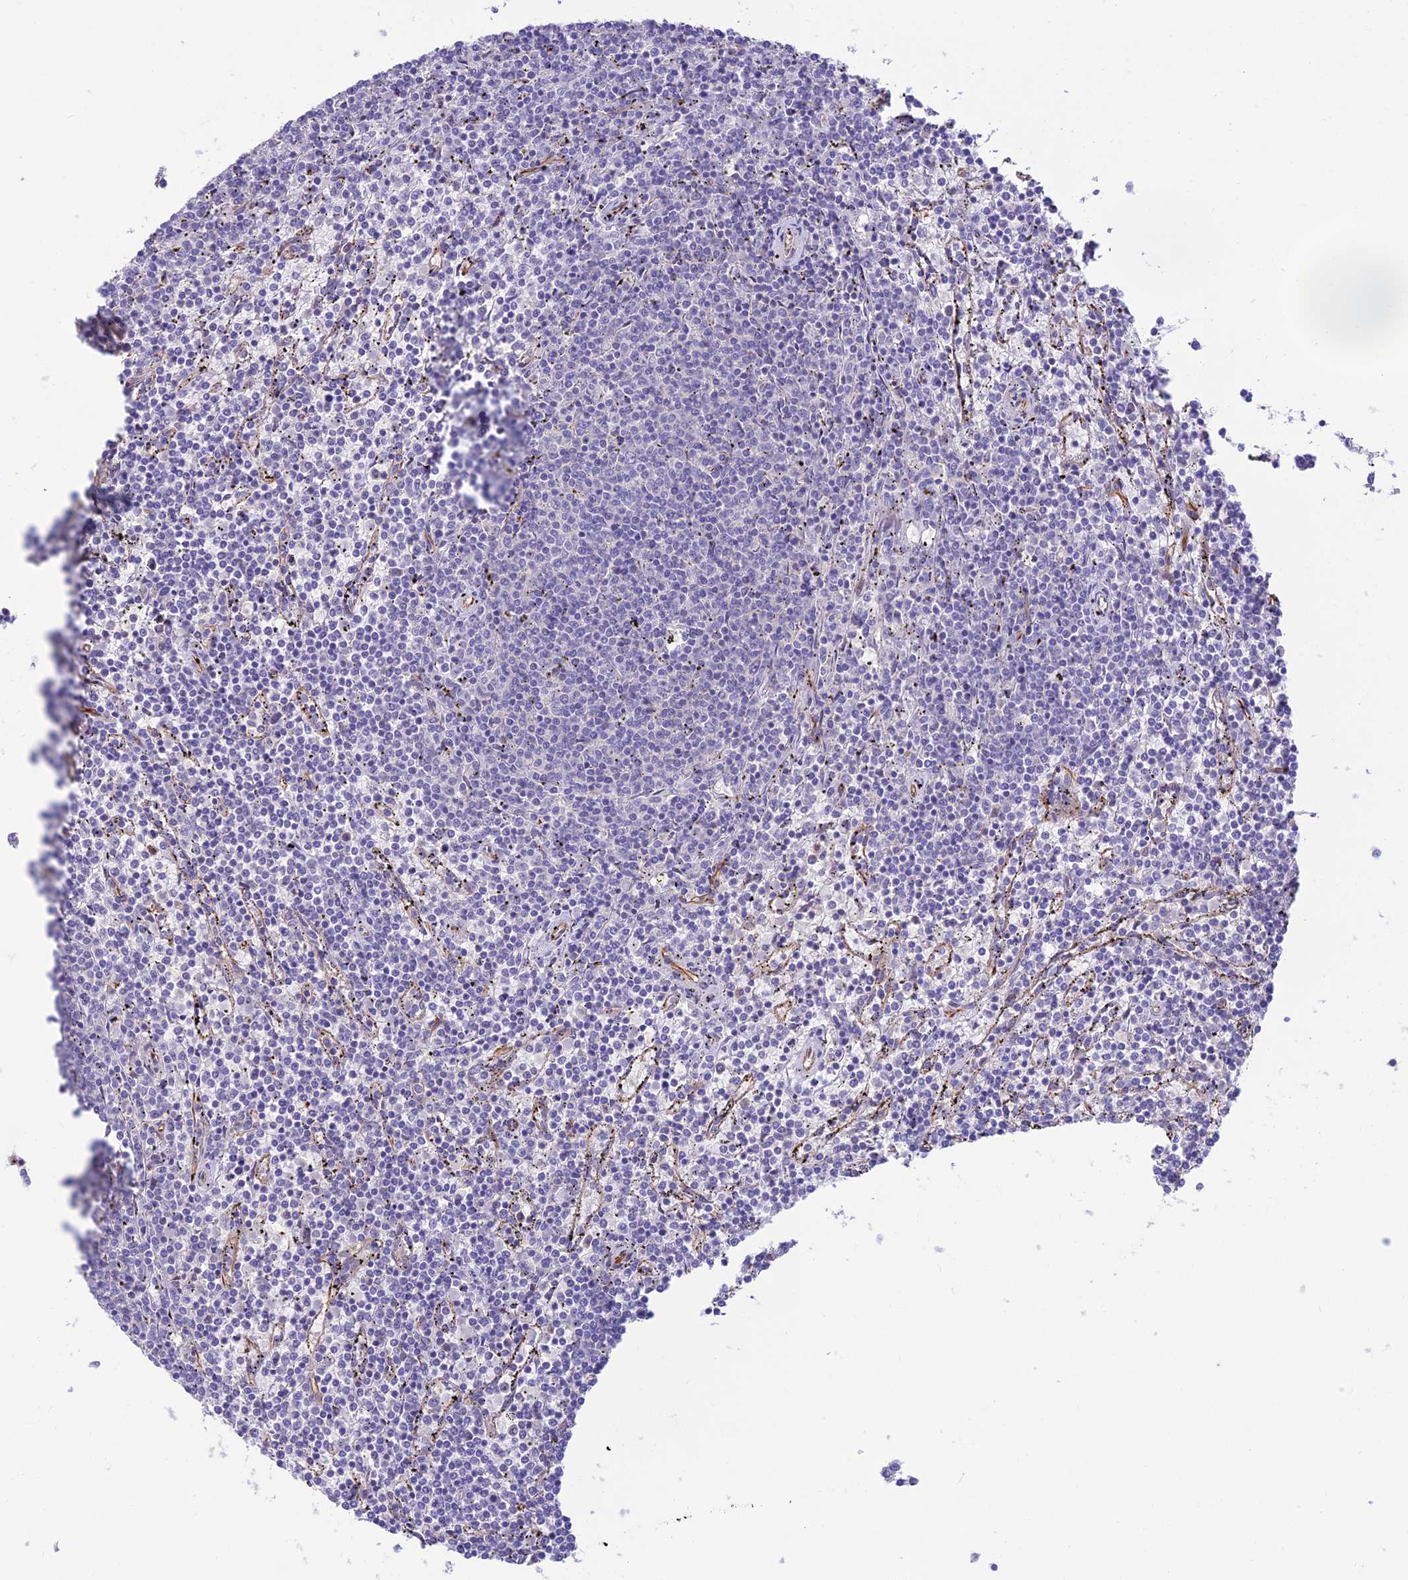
{"staining": {"intensity": "negative", "quantity": "none", "location": "none"}, "tissue": "lymphoma", "cell_type": "Tumor cells", "image_type": "cancer", "snomed": [{"axis": "morphology", "description": "Malignant lymphoma, non-Hodgkin's type, Low grade"}, {"axis": "topography", "description": "Spleen"}], "caption": "DAB (3,3'-diaminobenzidine) immunohistochemical staining of human low-grade malignant lymphoma, non-Hodgkin's type demonstrates no significant expression in tumor cells.", "gene": "ST8SIA5", "patient": {"sex": "female", "age": 50}}